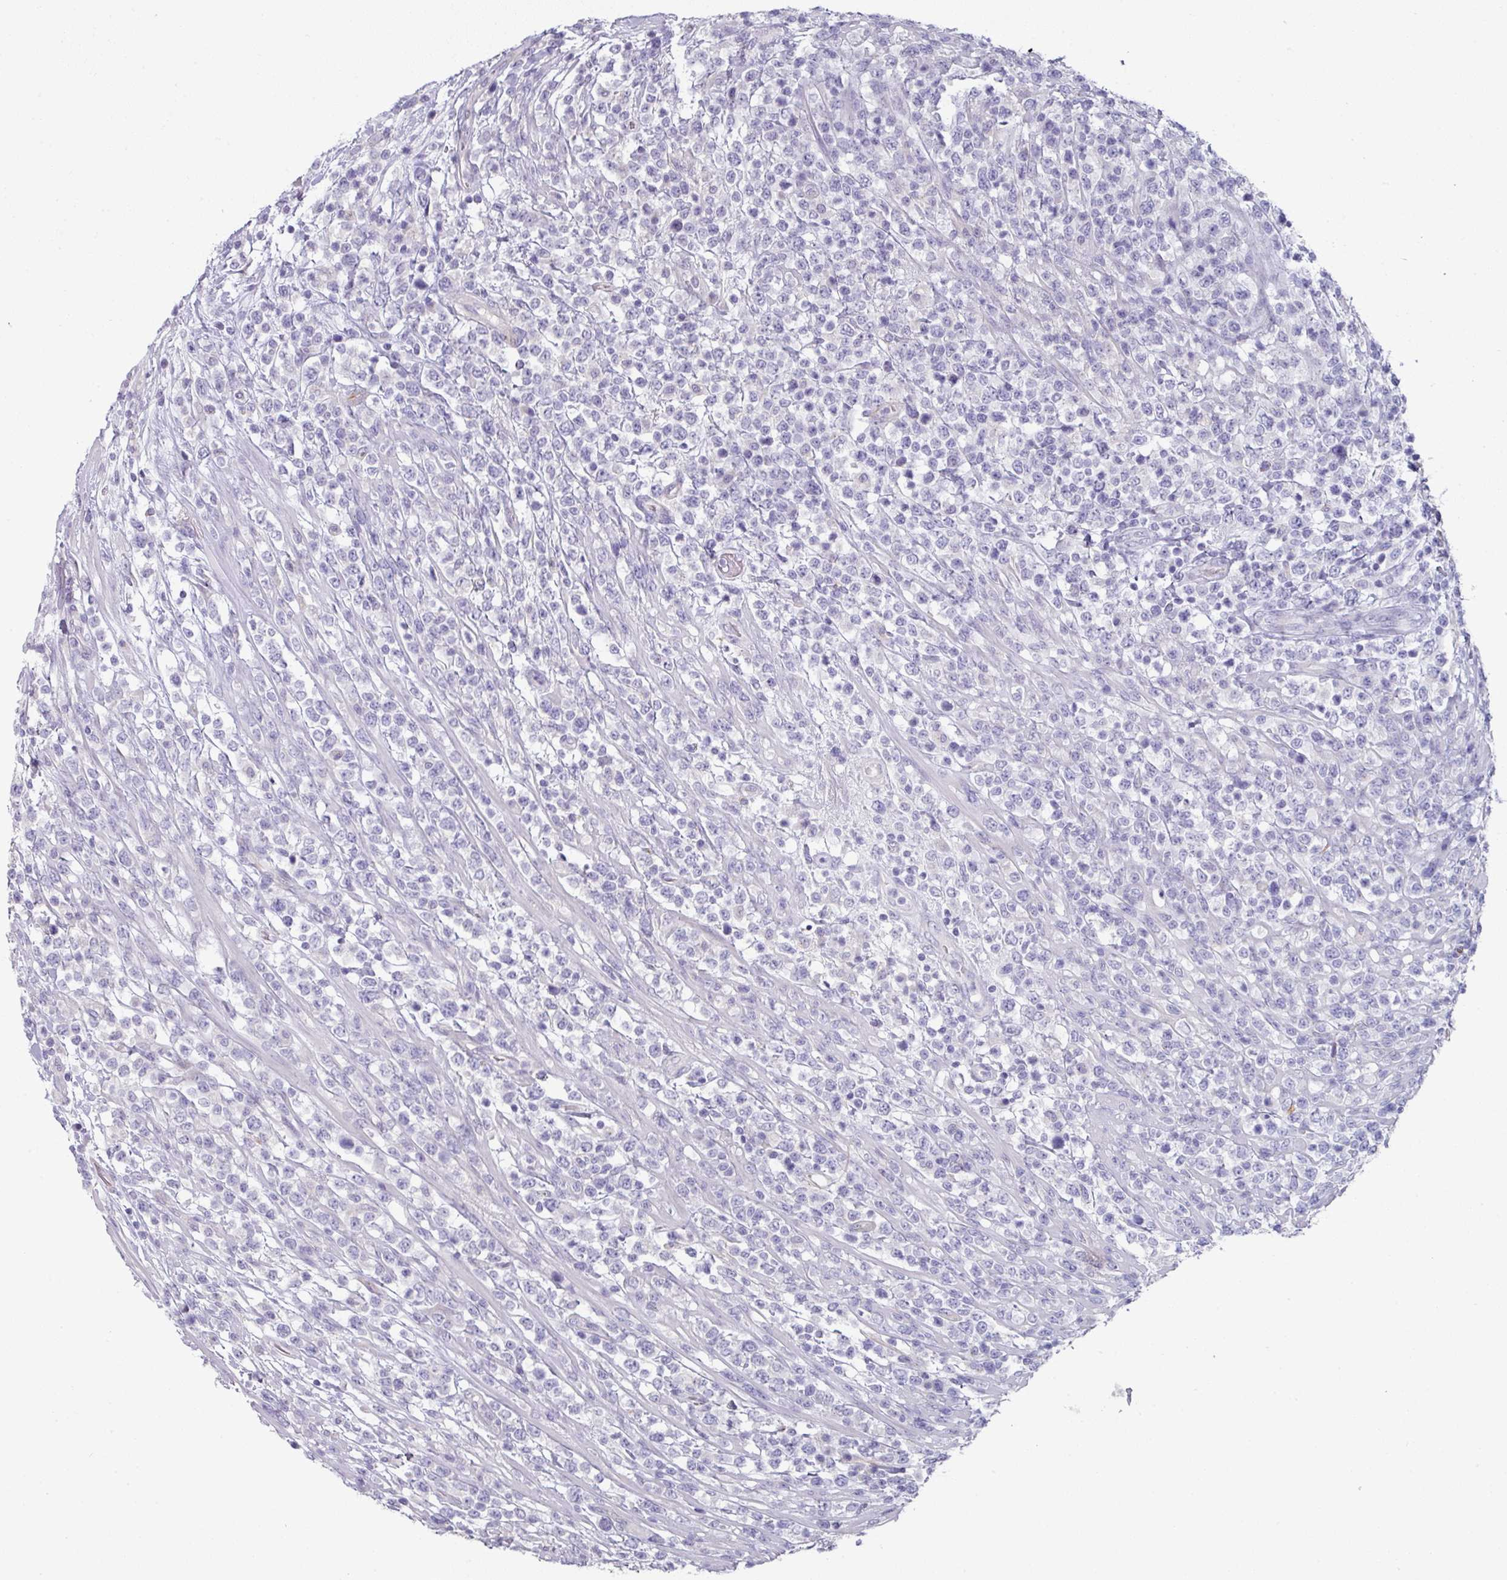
{"staining": {"intensity": "negative", "quantity": "none", "location": "none"}, "tissue": "lymphoma", "cell_type": "Tumor cells", "image_type": "cancer", "snomed": [{"axis": "morphology", "description": "Malignant lymphoma, non-Hodgkin's type, High grade"}, {"axis": "topography", "description": "Colon"}], "caption": "Human lymphoma stained for a protein using immunohistochemistry reveals no staining in tumor cells.", "gene": "SLC17A7", "patient": {"sex": "female", "age": 53}}